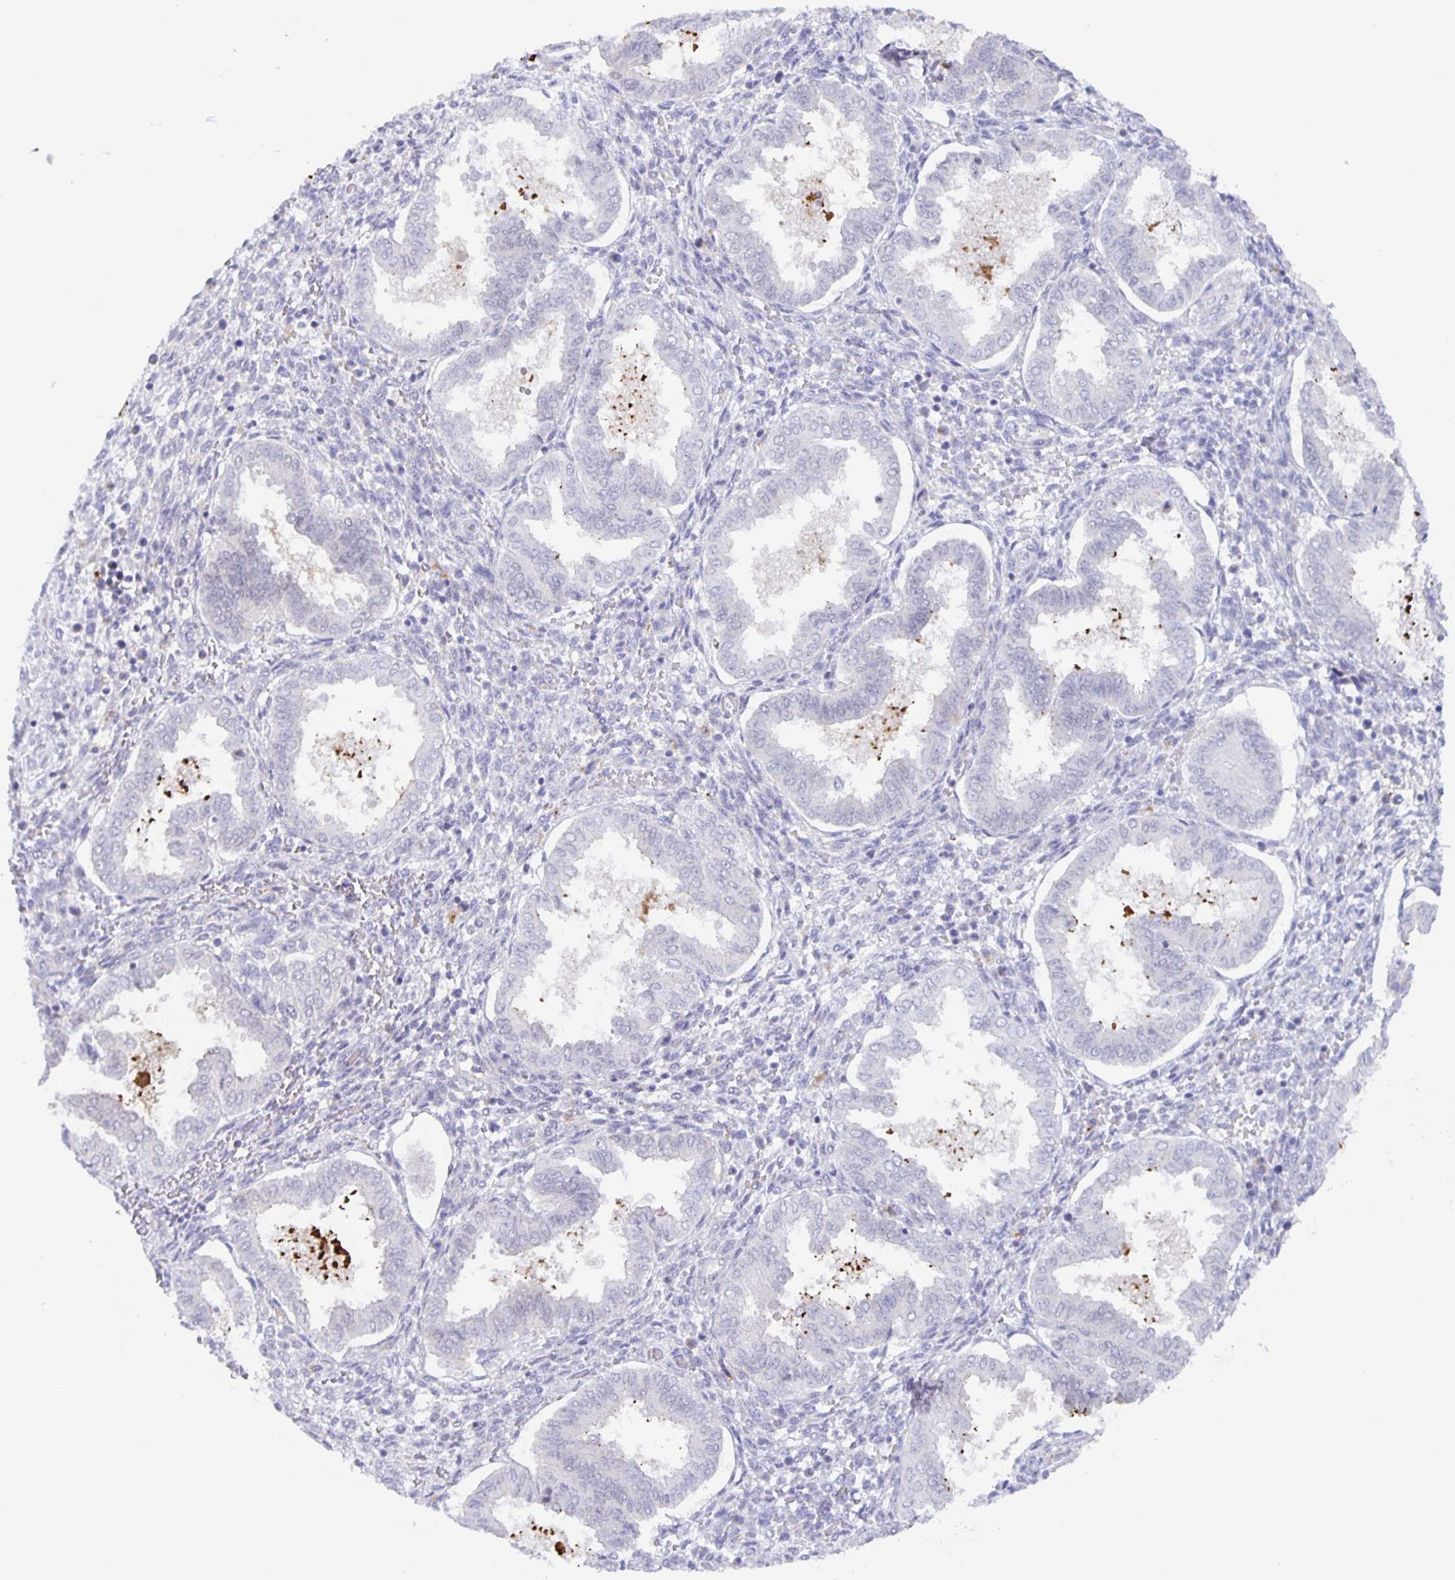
{"staining": {"intensity": "negative", "quantity": "none", "location": "none"}, "tissue": "endometrium", "cell_type": "Cells in endometrial stroma", "image_type": "normal", "snomed": [{"axis": "morphology", "description": "Normal tissue, NOS"}, {"axis": "topography", "description": "Endometrium"}], "caption": "Endometrium was stained to show a protein in brown. There is no significant staining in cells in endometrial stroma.", "gene": "LIPA", "patient": {"sex": "female", "age": 24}}